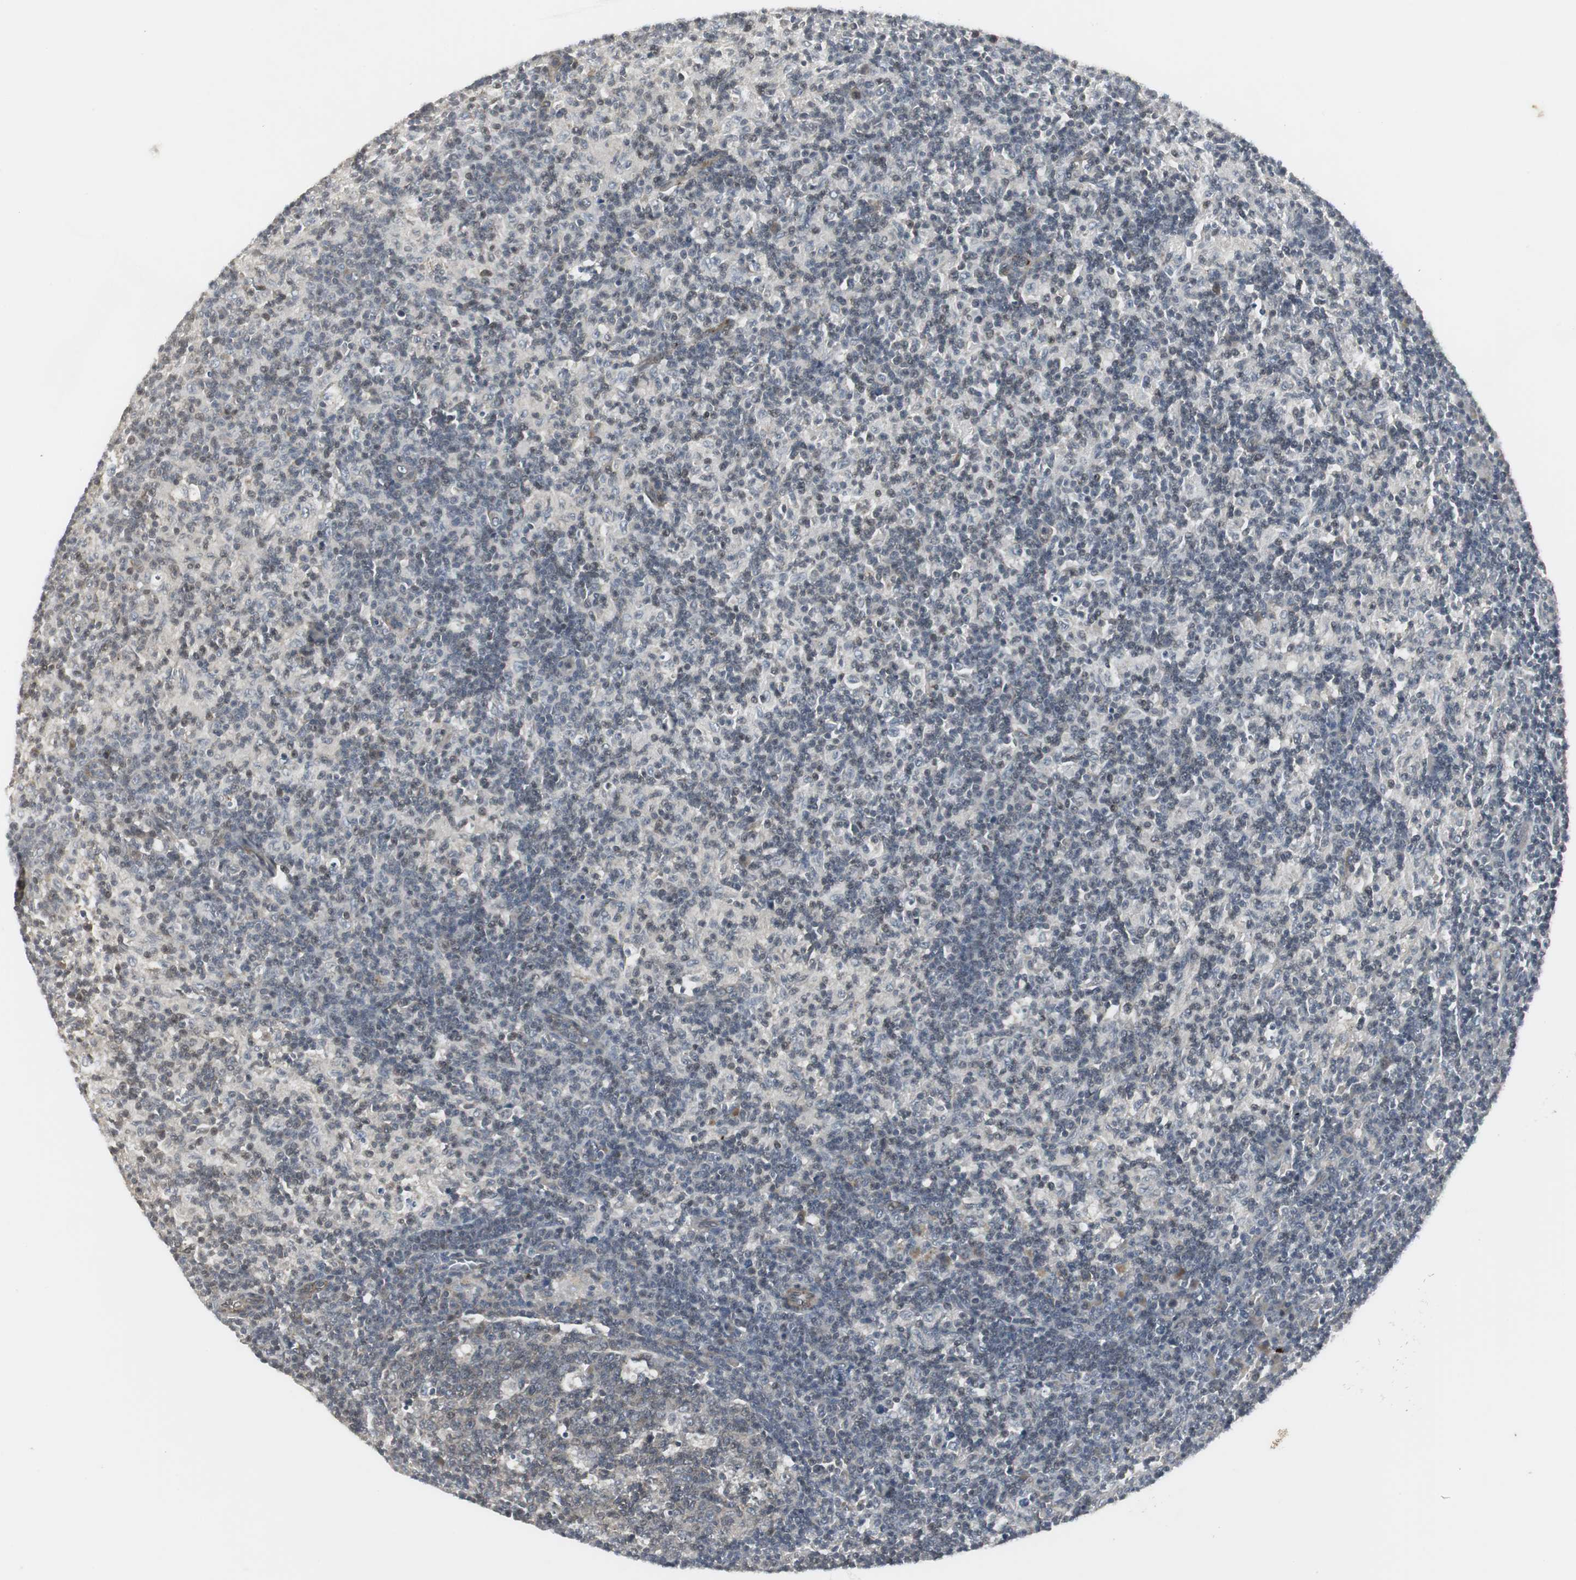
{"staining": {"intensity": "moderate", "quantity": "<25%", "location": "cytoplasmic/membranous"}, "tissue": "lymph node", "cell_type": "Germinal center cells", "image_type": "normal", "snomed": [{"axis": "morphology", "description": "Normal tissue, NOS"}, {"axis": "morphology", "description": "Inflammation, NOS"}, {"axis": "topography", "description": "Lymph node"}], "caption": "Immunohistochemistry photomicrograph of benign lymph node: lymph node stained using immunohistochemistry shows low levels of moderate protein expression localized specifically in the cytoplasmic/membranous of germinal center cells, appearing as a cytoplasmic/membranous brown color.", "gene": "SCYL3", "patient": {"sex": "male", "age": 55}}